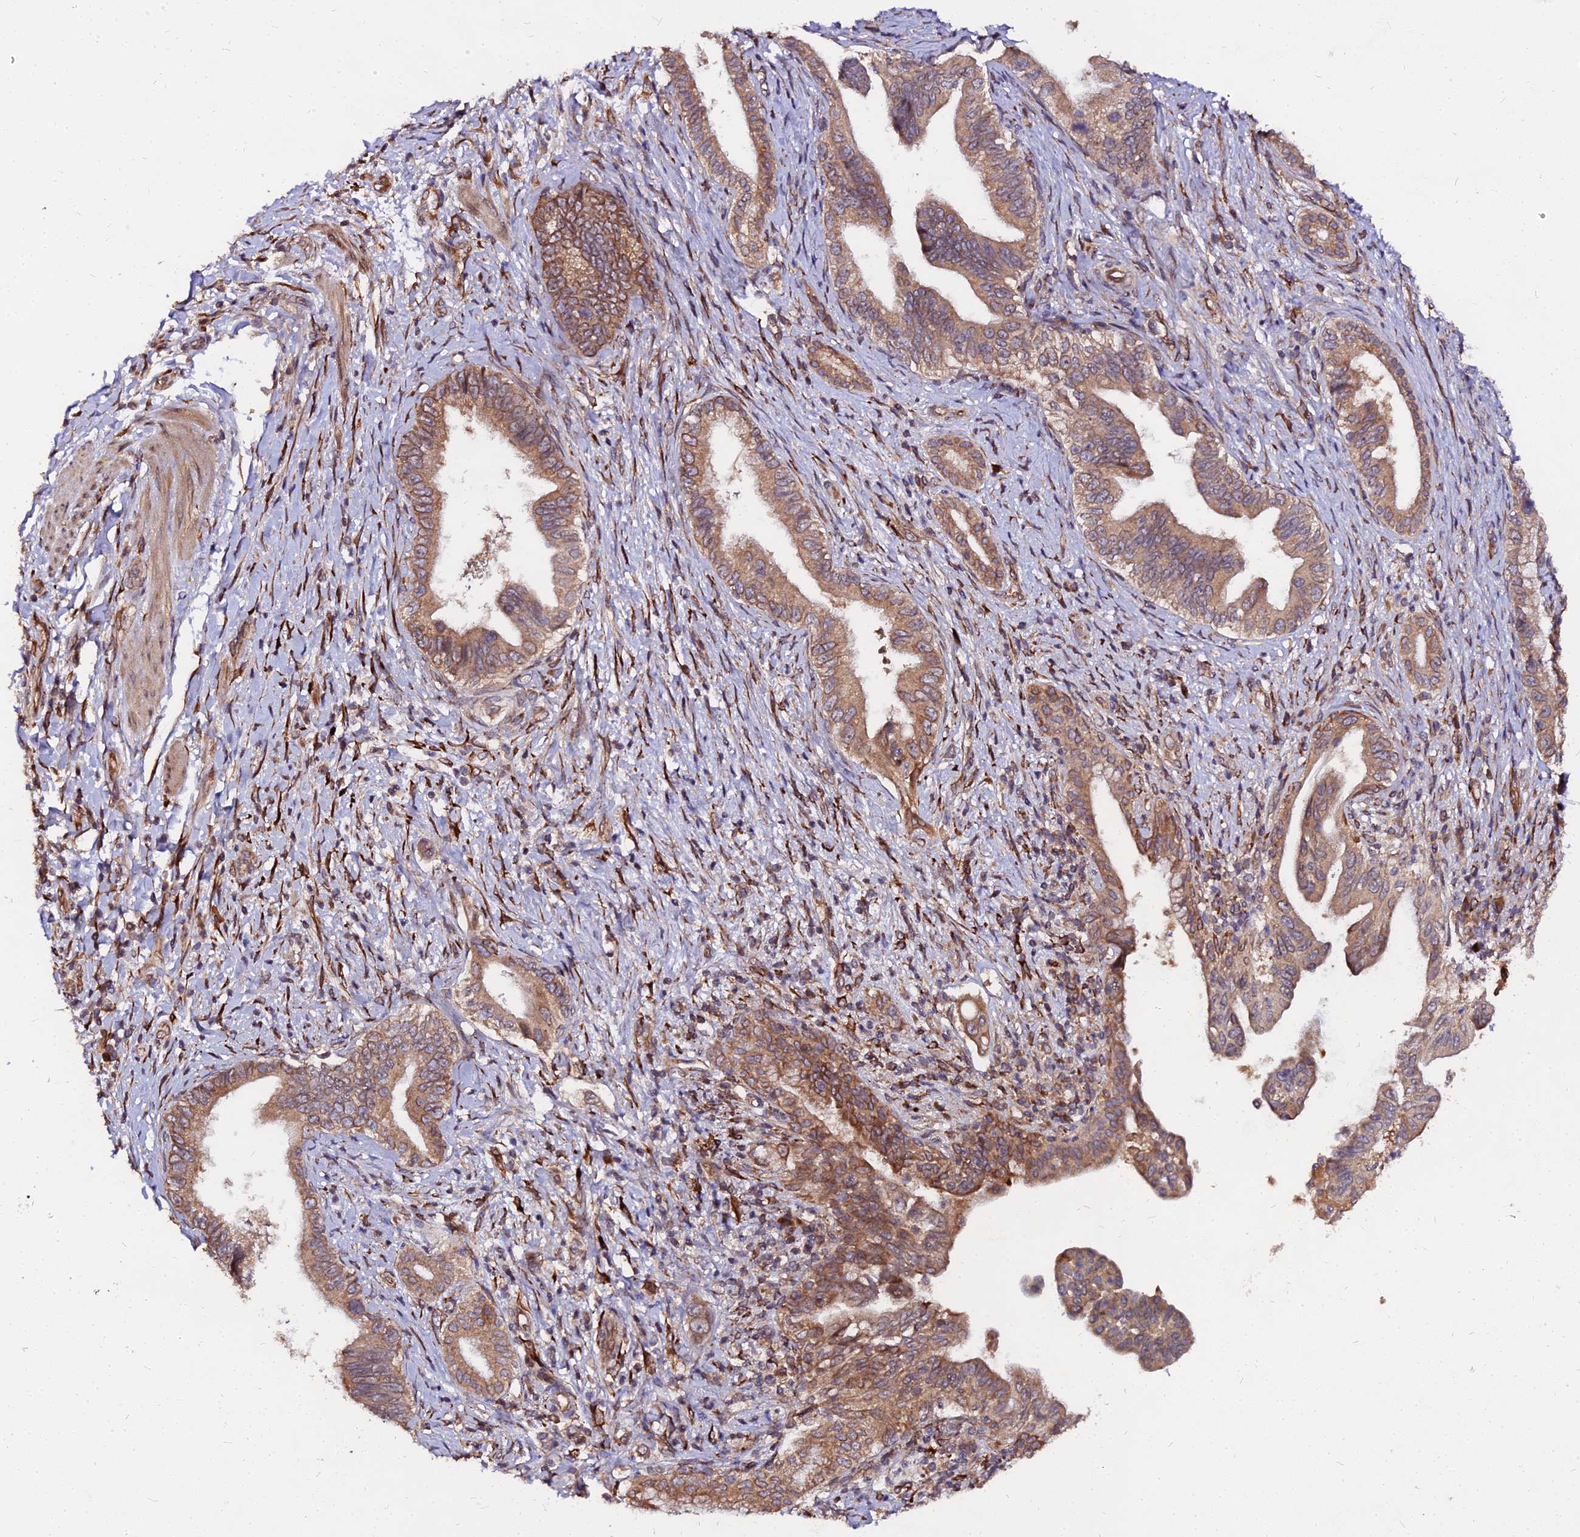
{"staining": {"intensity": "moderate", "quantity": ">75%", "location": "cytoplasmic/membranous"}, "tissue": "pancreatic cancer", "cell_type": "Tumor cells", "image_type": "cancer", "snomed": [{"axis": "morphology", "description": "Adenocarcinoma, NOS"}, {"axis": "topography", "description": "Pancreas"}], "caption": "Protein analysis of pancreatic cancer (adenocarcinoma) tissue exhibits moderate cytoplasmic/membranous expression in approximately >75% of tumor cells.", "gene": "PDE4D", "patient": {"sex": "female", "age": 55}}